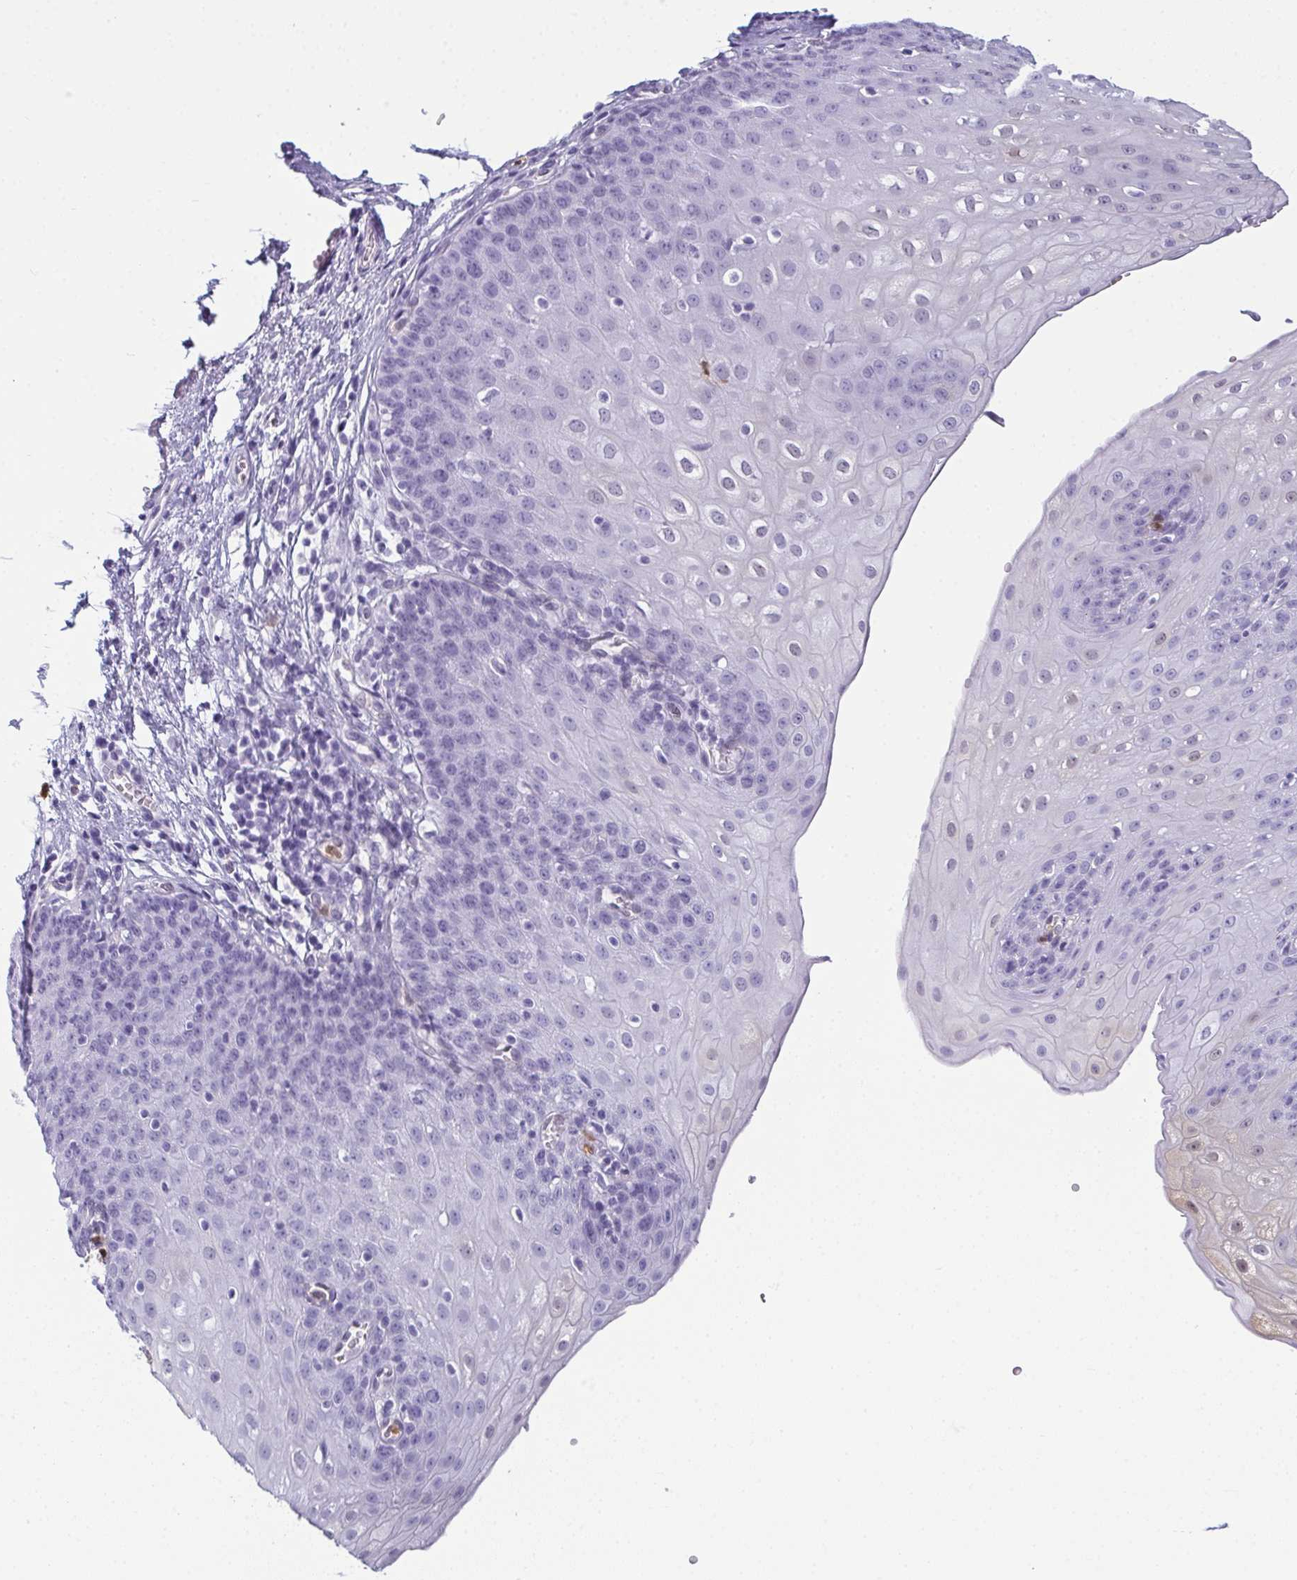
{"staining": {"intensity": "moderate", "quantity": "<25%", "location": "nuclear"}, "tissue": "esophagus", "cell_type": "Squamous epithelial cells", "image_type": "normal", "snomed": [{"axis": "morphology", "description": "Normal tissue, NOS"}, {"axis": "topography", "description": "Esophagus"}], "caption": "Moderate nuclear positivity for a protein is seen in approximately <25% of squamous epithelial cells of unremarkable esophagus using immunohistochemistry (IHC).", "gene": "CDA", "patient": {"sex": "male", "age": 71}}